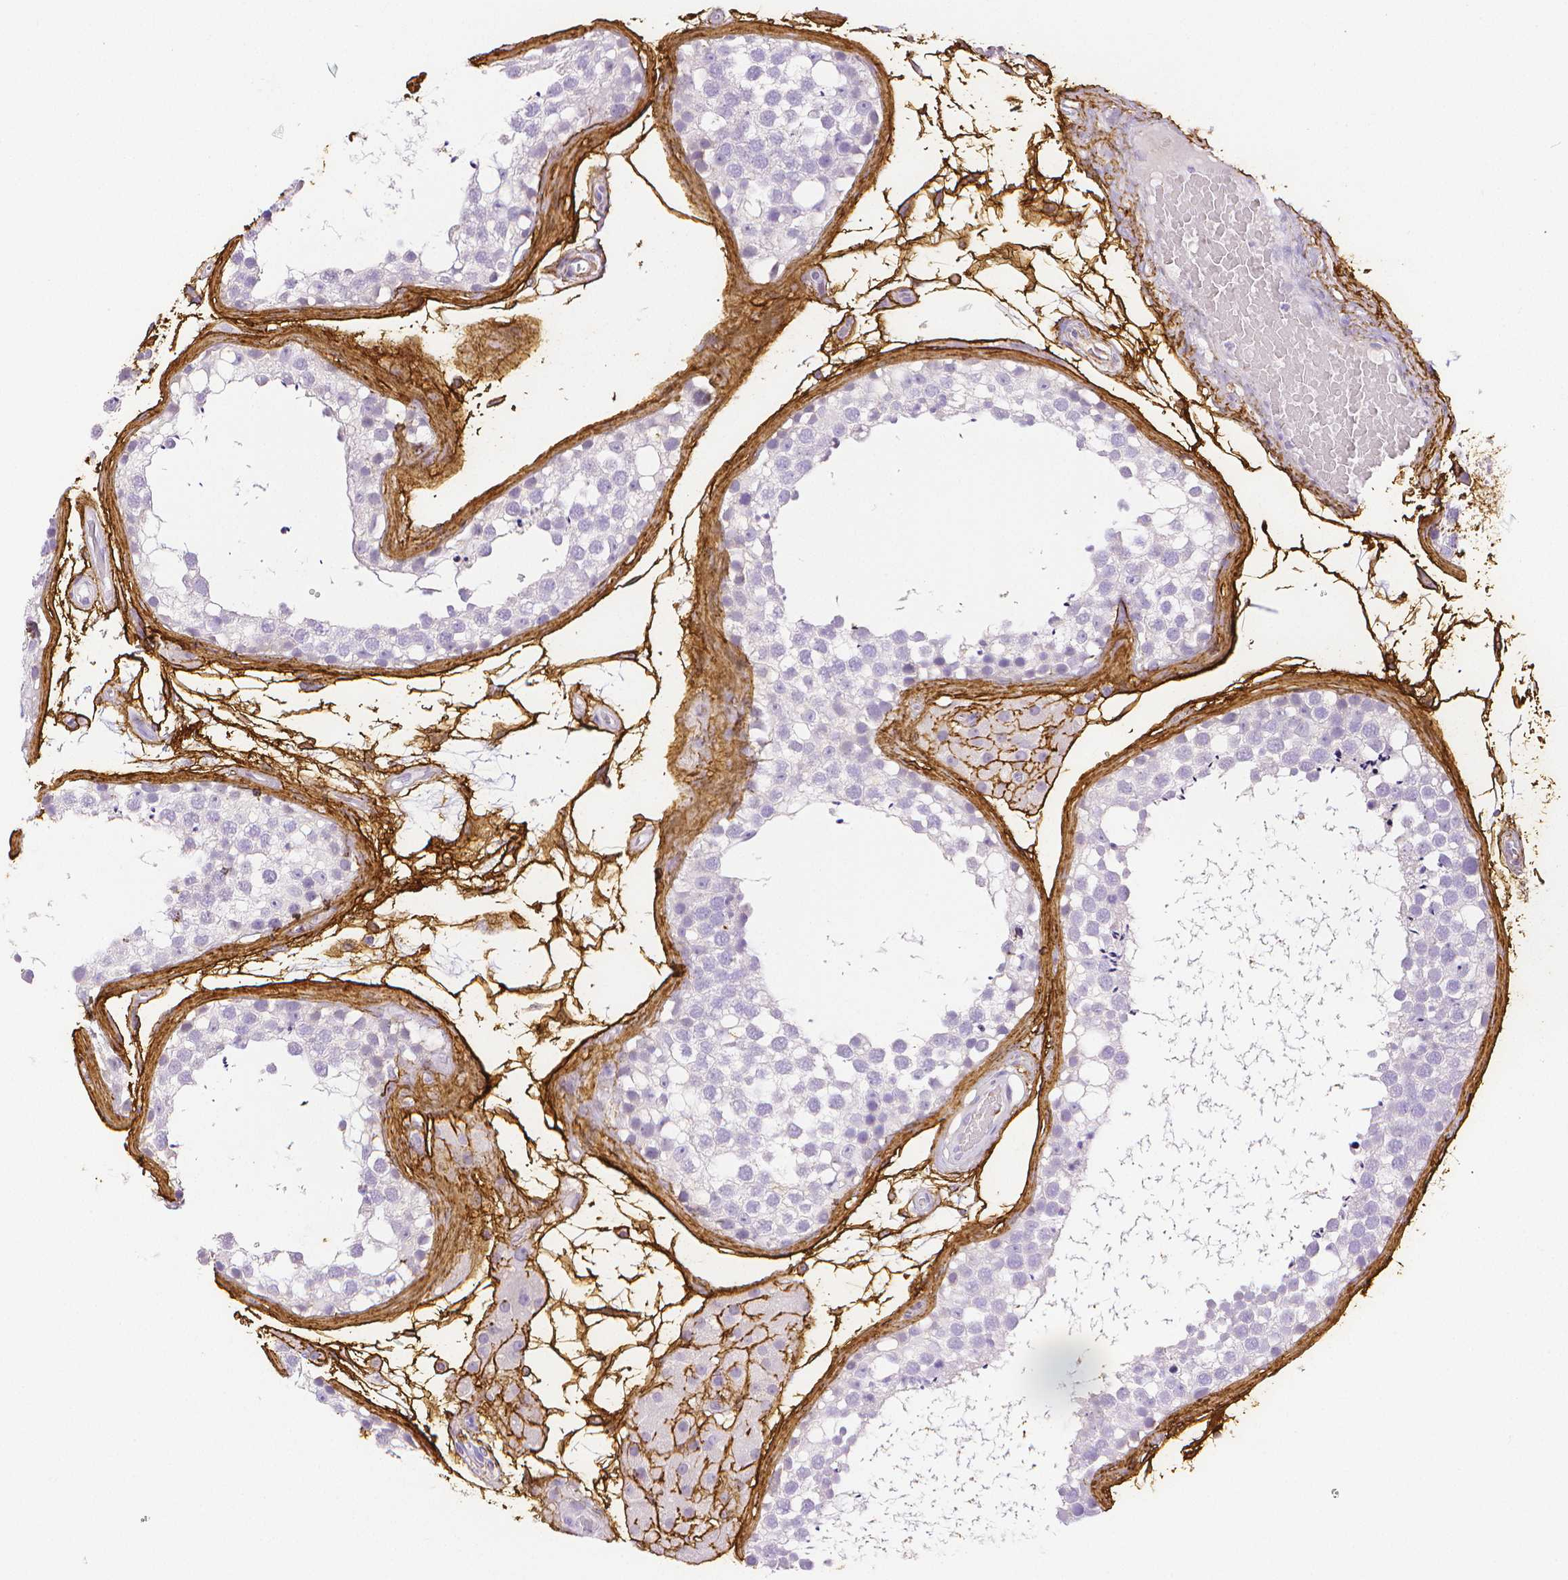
{"staining": {"intensity": "negative", "quantity": "none", "location": "none"}, "tissue": "testis", "cell_type": "Cells in seminiferous ducts", "image_type": "normal", "snomed": [{"axis": "morphology", "description": "Normal tissue, NOS"}, {"axis": "morphology", "description": "Seminoma, NOS"}, {"axis": "topography", "description": "Testis"}], "caption": "High power microscopy image of an IHC photomicrograph of normal testis, revealing no significant expression in cells in seminiferous ducts. The staining was performed using DAB (3,3'-diaminobenzidine) to visualize the protein expression in brown, while the nuclei were stained in blue with hematoxylin (Magnification: 20x).", "gene": "FBN1", "patient": {"sex": "male", "age": 65}}